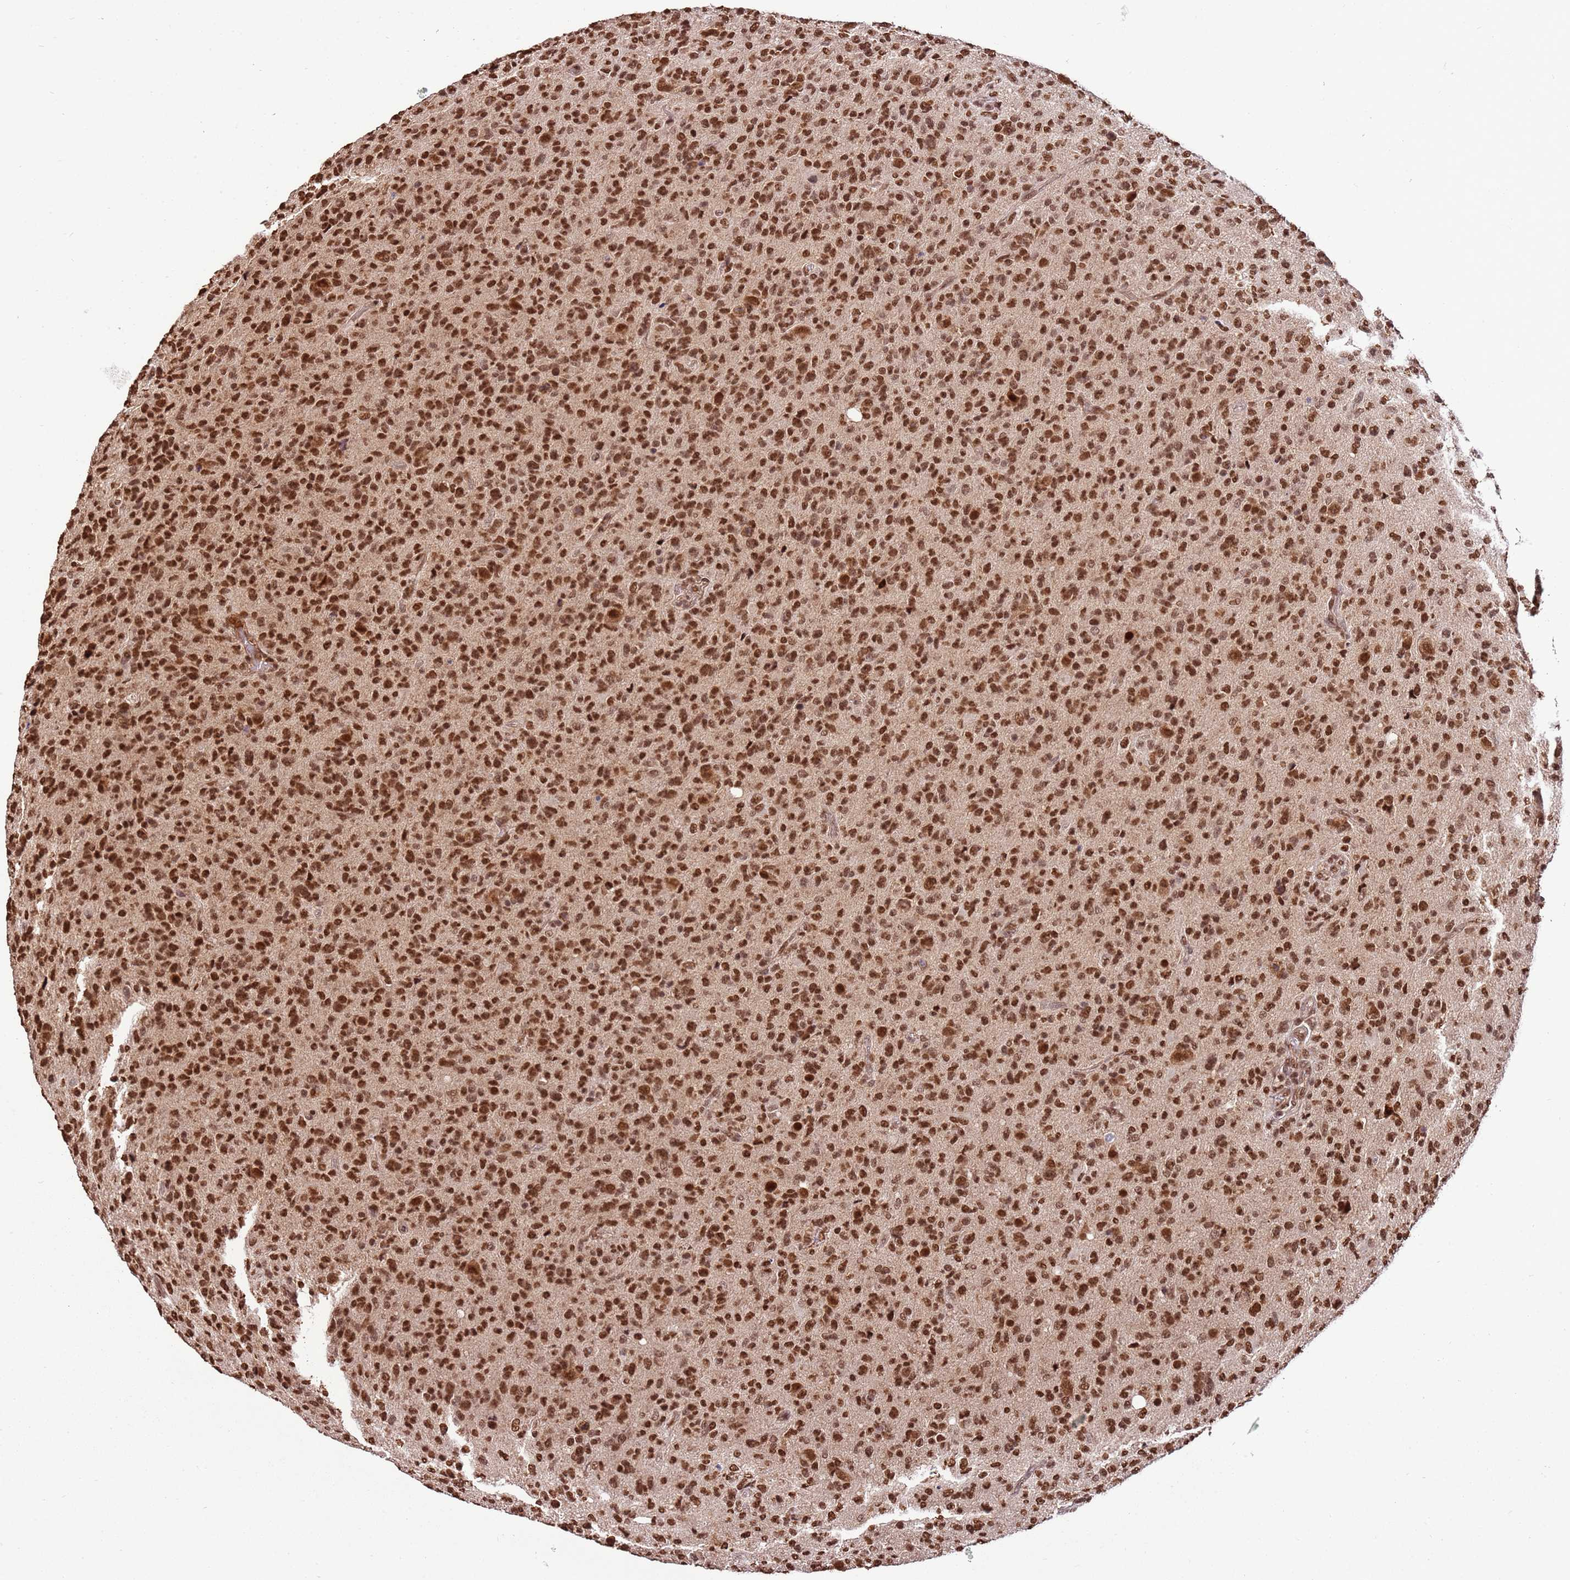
{"staining": {"intensity": "moderate", "quantity": ">75%", "location": "nuclear"}, "tissue": "glioma", "cell_type": "Tumor cells", "image_type": "cancer", "snomed": [{"axis": "morphology", "description": "Glioma, malignant, High grade"}, {"axis": "topography", "description": "Brain"}], "caption": "Human glioma stained for a protein (brown) displays moderate nuclear positive expression in about >75% of tumor cells.", "gene": "ZBTB12", "patient": {"sex": "female", "age": 57}}